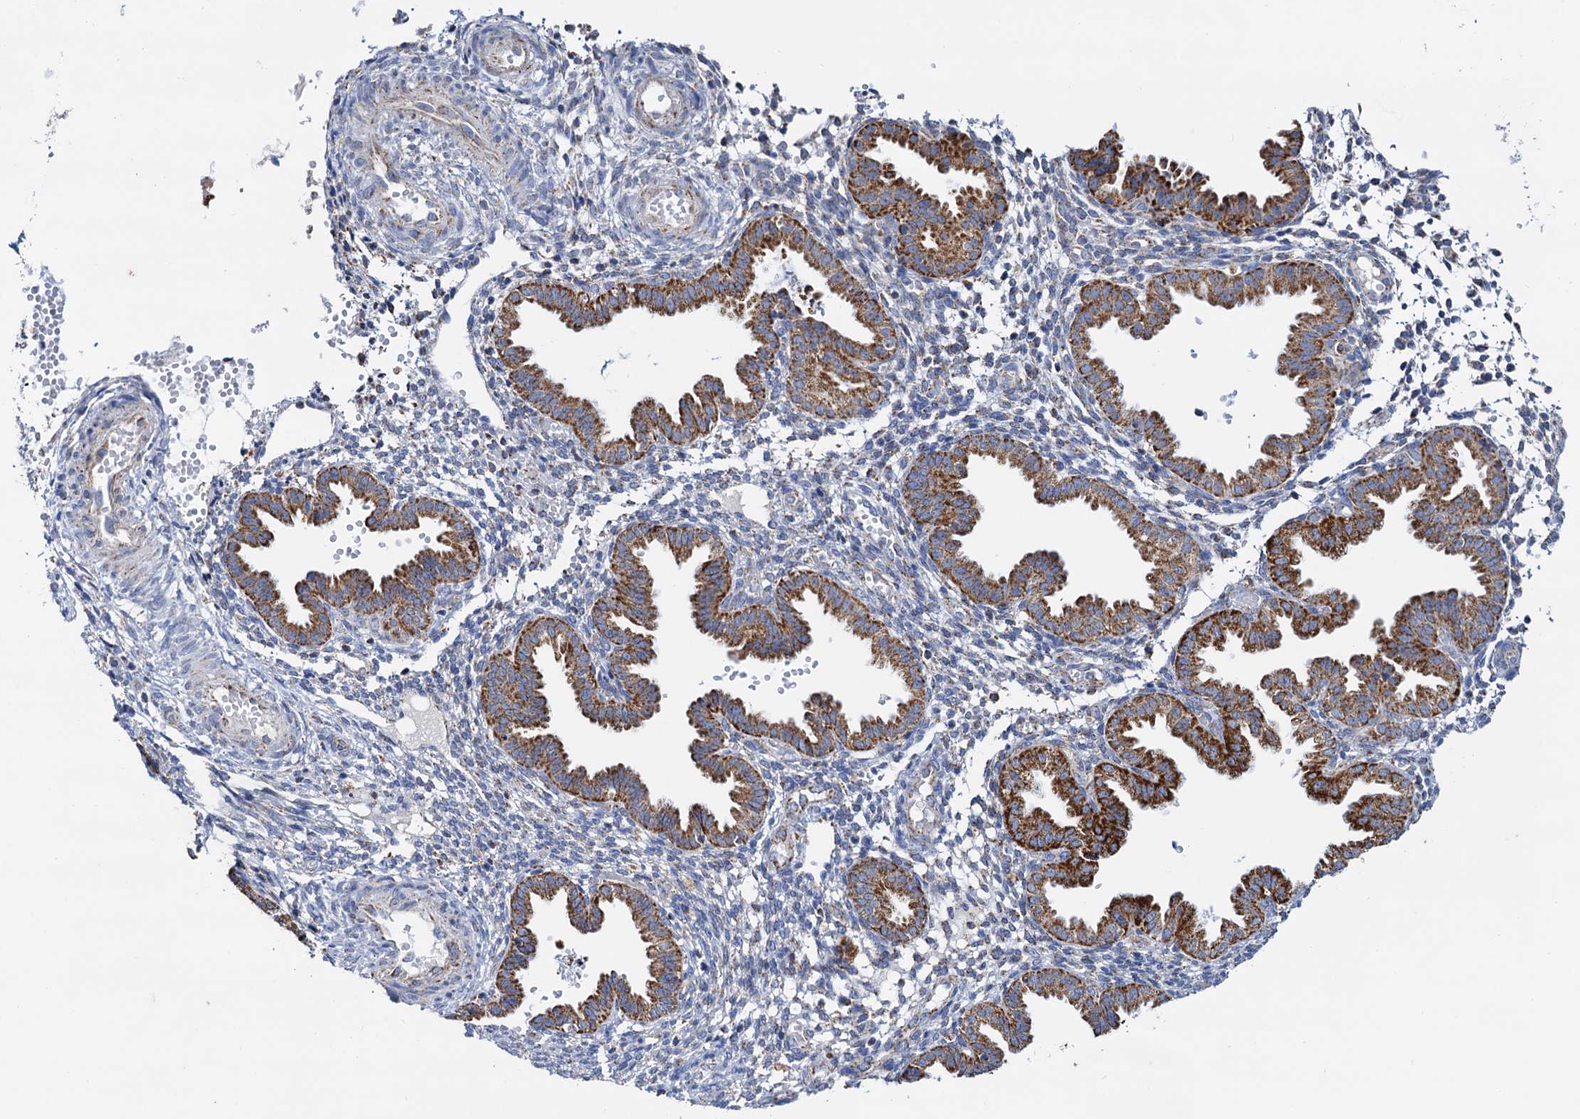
{"staining": {"intensity": "moderate", "quantity": "<25%", "location": "cytoplasmic/membranous"}, "tissue": "endometrium", "cell_type": "Cells in endometrial stroma", "image_type": "normal", "snomed": [{"axis": "morphology", "description": "Normal tissue, NOS"}, {"axis": "topography", "description": "Endometrium"}], "caption": "Immunohistochemistry image of unremarkable endometrium stained for a protein (brown), which shows low levels of moderate cytoplasmic/membranous staining in about <25% of cells in endometrial stroma.", "gene": "C2CD3", "patient": {"sex": "female", "age": 33}}